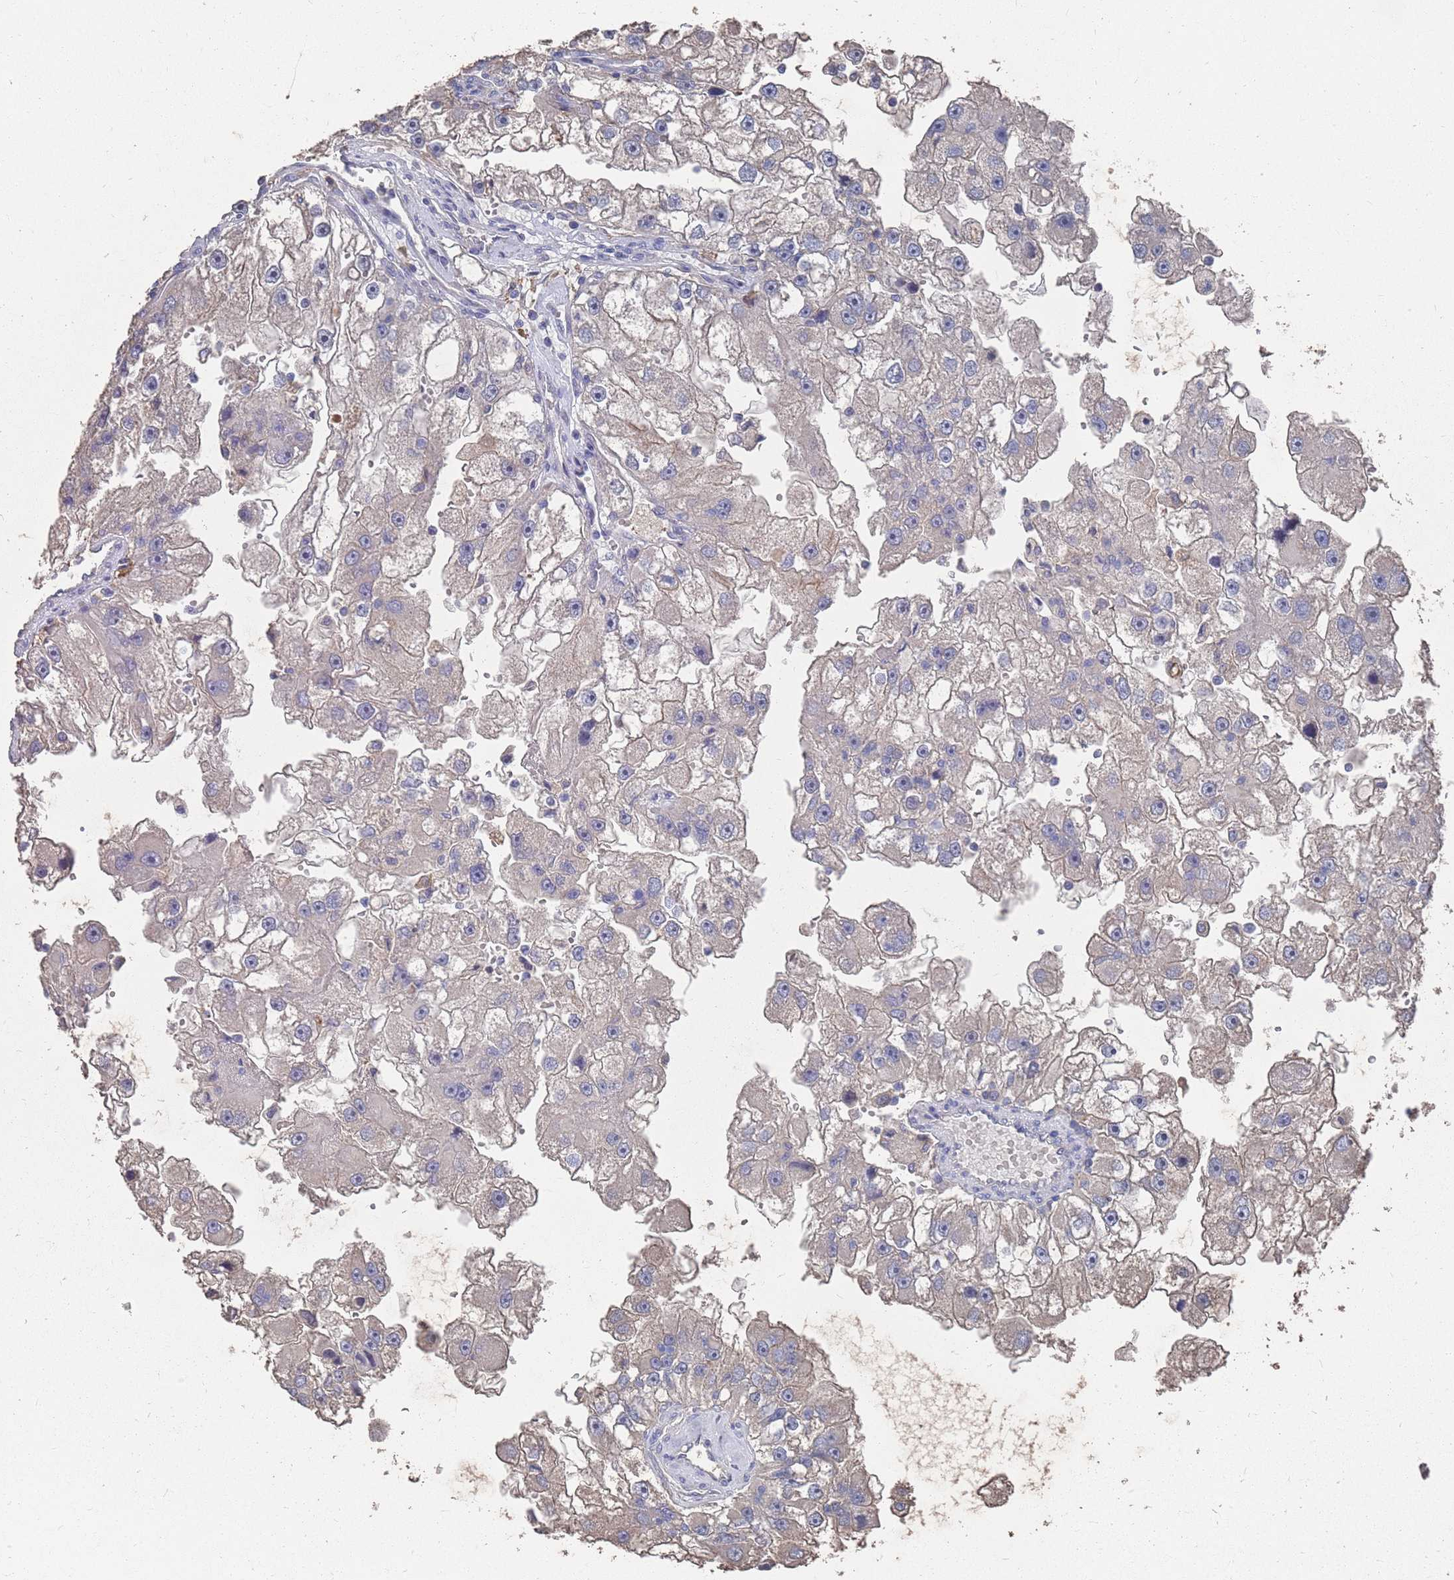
{"staining": {"intensity": "negative", "quantity": "none", "location": "none"}, "tissue": "renal cancer", "cell_type": "Tumor cells", "image_type": "cancer", "snomed": [{"axis": "morphology", "description": "Adenocarcinoma, NOS"}, {"axis": "topography", "description": "Kidney"}], "caption": "There is no significant positivity in tumor cells of renal adenocarcinoma. (DAB IHC with hematoxylin counter stain).", "gene": "BTBD18", "patient": {"sex": "male", "age": 63}}